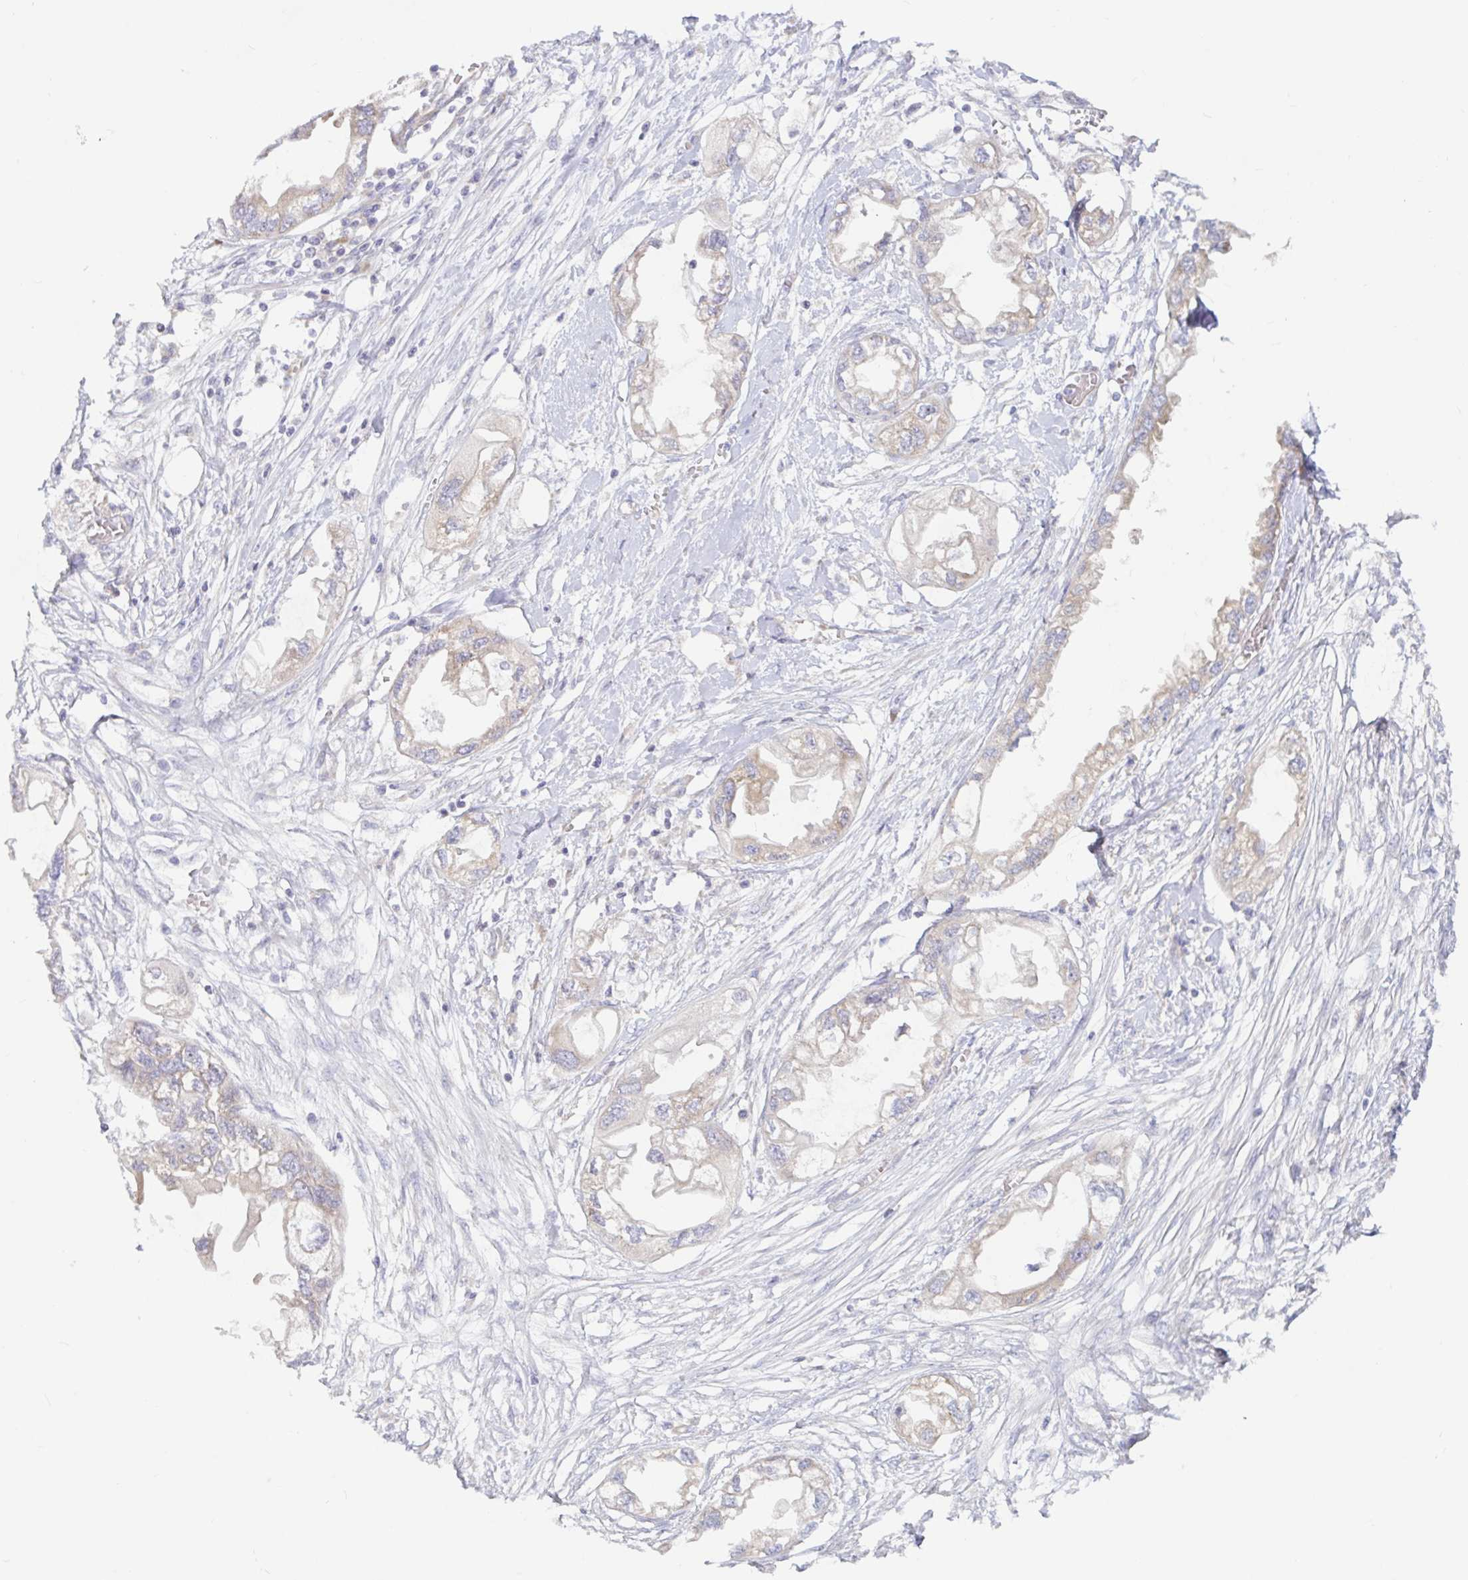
{"staining": {"intensity": "weak", "quantity": "25%-75%", "location": "cytoplasmic/membranous"}, "tissue": "endometrial cancer", "cell_type": "Tumor cells", "image_type": "cancer", "snomed": [{"axis": "morphology", "description": "Adenocarcinoma, NOS"}, {"axis": "morphology", "description": "Adenocarcinoma, metastatic, NOS"}, {"axis": "topography", "description": "Adipose tissue"}, {"axis": "topography", "description": "Endometrium"}], "caption": "A low amount of weak cytoplasmic/membranous positivity is present in approximately 25%-75% of tumor cells in endometrial cancer (metastatic adenocarcinoma) tissue.", "gene": "LARP1", "patient": {"sex": "female", "age": 67}}